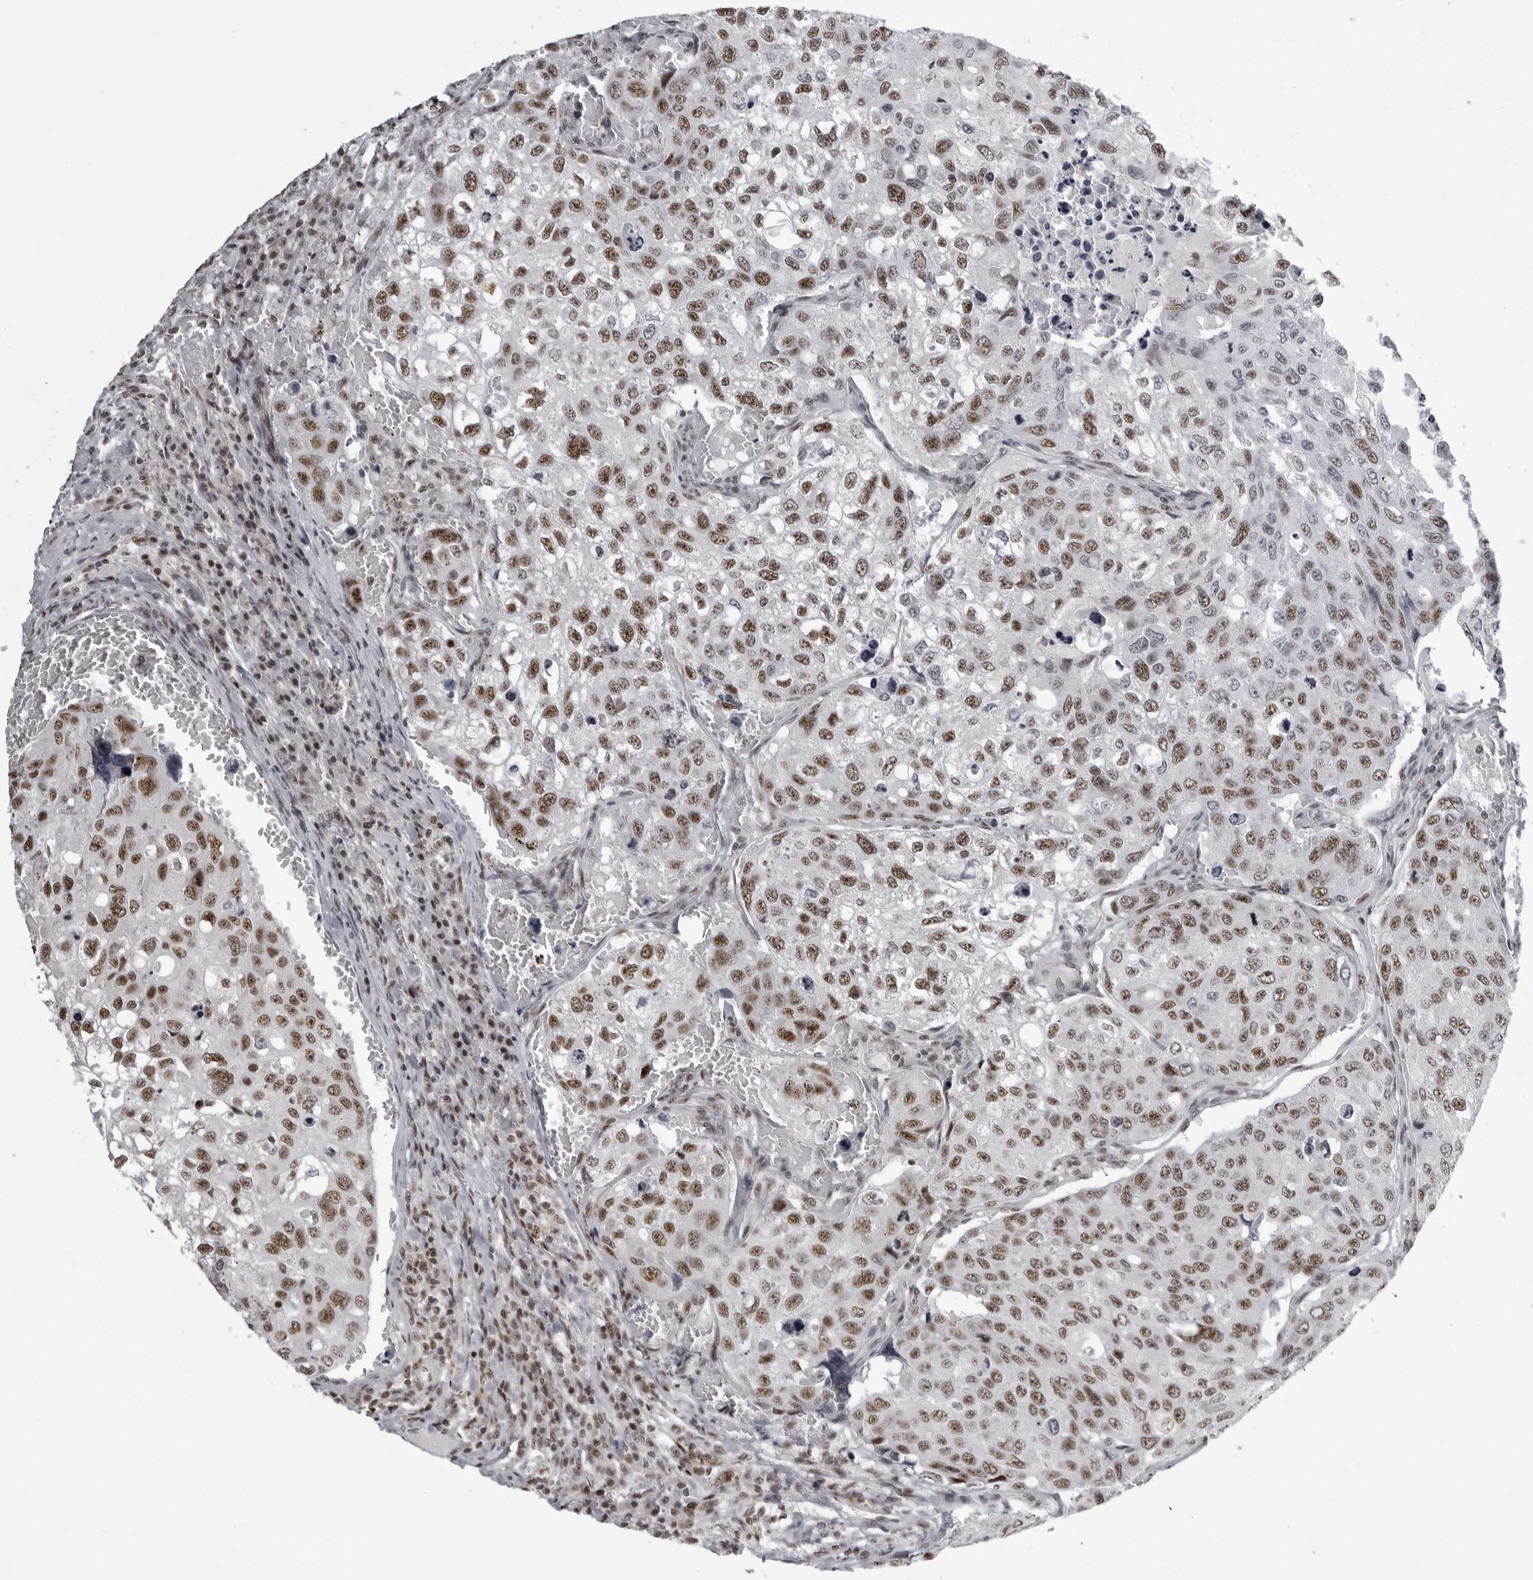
{"staining": {"intensity": "moderate", "quantity": "25%-75%", "location": "nuclear"}, "tissue": "urothelial cancer", "cell_type": "Tumor cells", "image_type": "cancer", "snomed": [{"axis": "morphology", "description": "Urothelial carcinoma, High grade"}, {"axis": "topography", "description": "Lymph node"}, {"axis": "topography", "description": "Urinary bladder"}], "caption": "Protein staining of urothelial carcinoma (high-grade) tissue displays moderate nuclear staining in approximately 25%-75% of tumor cells.", "gene": "WRAP53", "patient": {"sex": "male", "age": 51}}